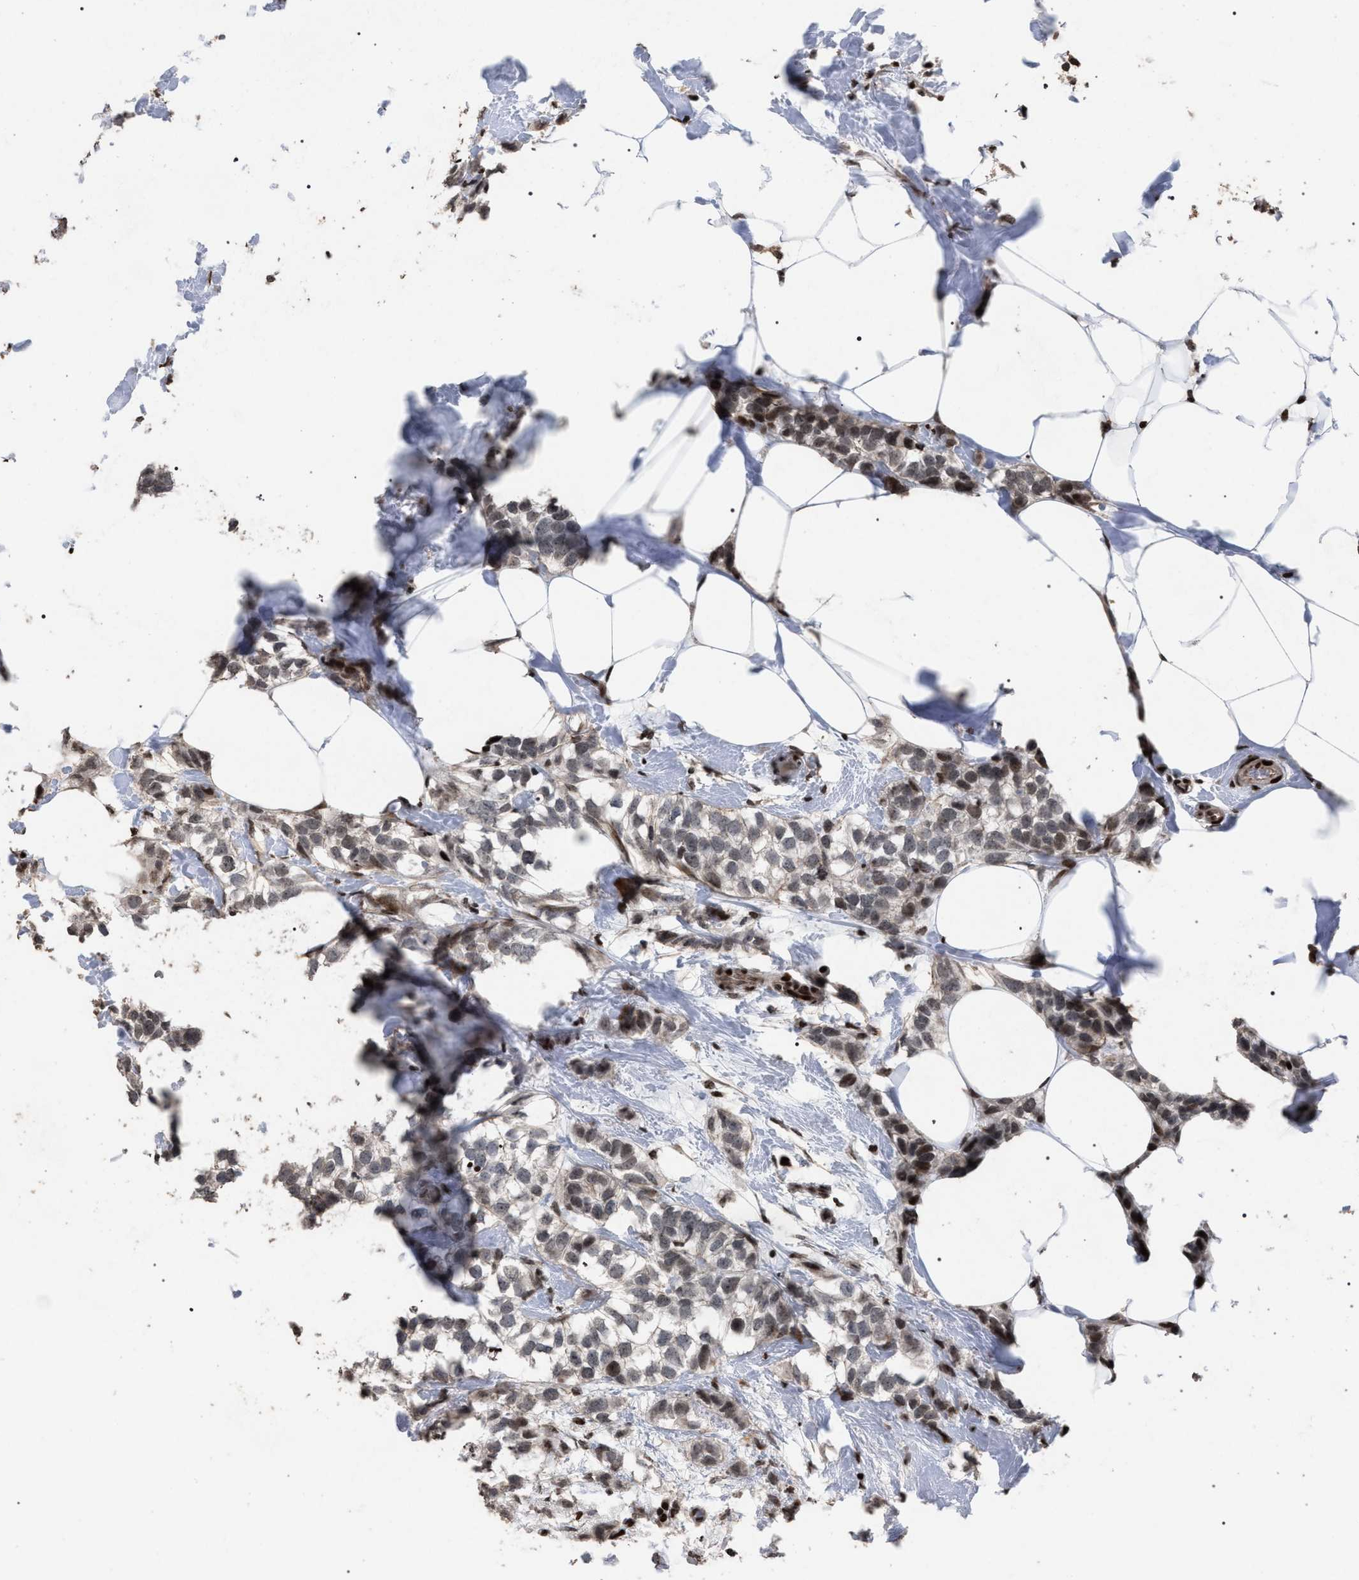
{"staining": {"intensity": "weak", "quantity": "<25%", "location": "nuclear"}, "tissue": "breast cancer", "cell_type": "Tumor cells", "image_type": "cancer", "snomed": [{"axis": "morphology", "description": "Normal tissue, NOS"}, {"axis": "morphology", "description": "Duct carcinoma"}, {"axis": "topography", "description": "Breast"}], "caption": "The image reveals no significant expression in tumor cells of breast infiltrating ductal carcinoma. Brightfield microscopy of immunohistochemistry stained with DAB (brown) and hematoxylin (blue), captured at high magnification.", "gene": "FOXD3", "patient": {"sex": "female", "age": 50}}